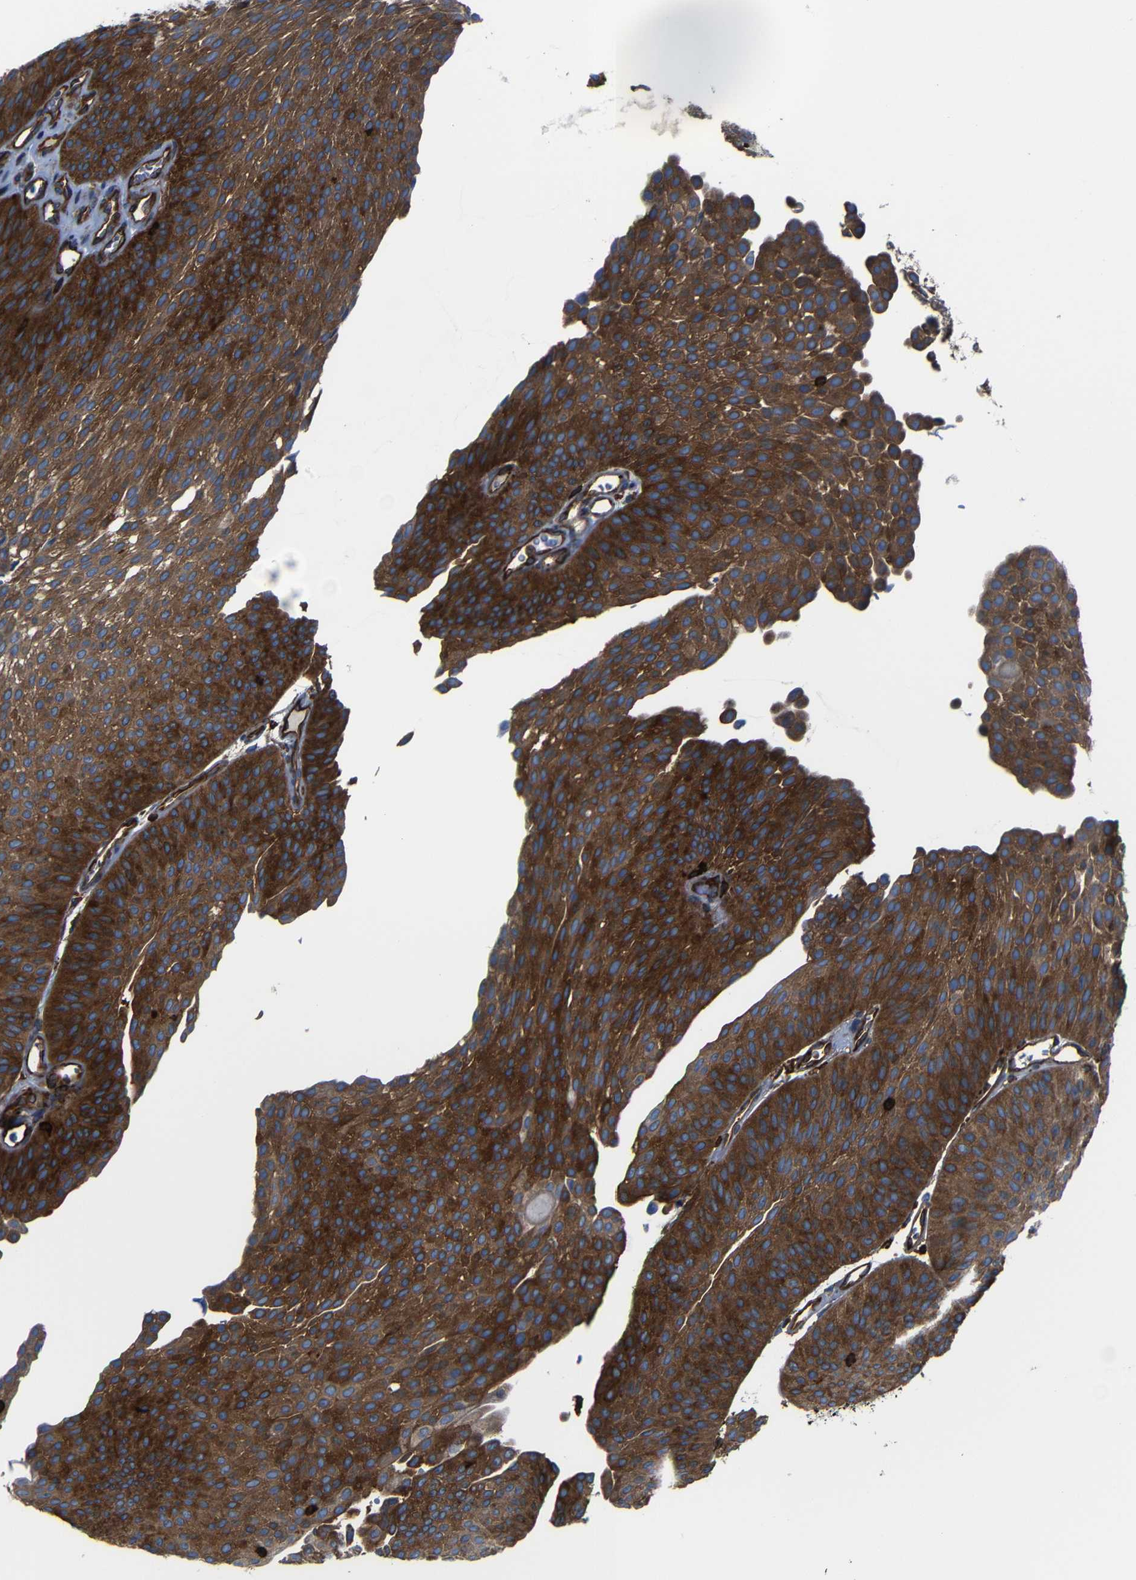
{"staining": {"intensity": "strong", "quantity": ">75%", "location": "cytoplasmic/membranous"}, "tissue": "urothelial cancer", "cell_type": "Tumor cells", "image_type": "cancer", "snomed": [{"axis": "morphology", "description": "Urothelial carcinoma, Low grade"}, {"axis": "topography", "description": "Urinary bladder"}], "caption": "Strong cytoplasmic/membranous staining for a protein is seen in approximately >75% of tumor cells of urothelial carcinoma (low-grade) using immunohistochemistry (IHC).", "gene": "ARHGEF1", "patient": {"sex": "female", "age": 60}}